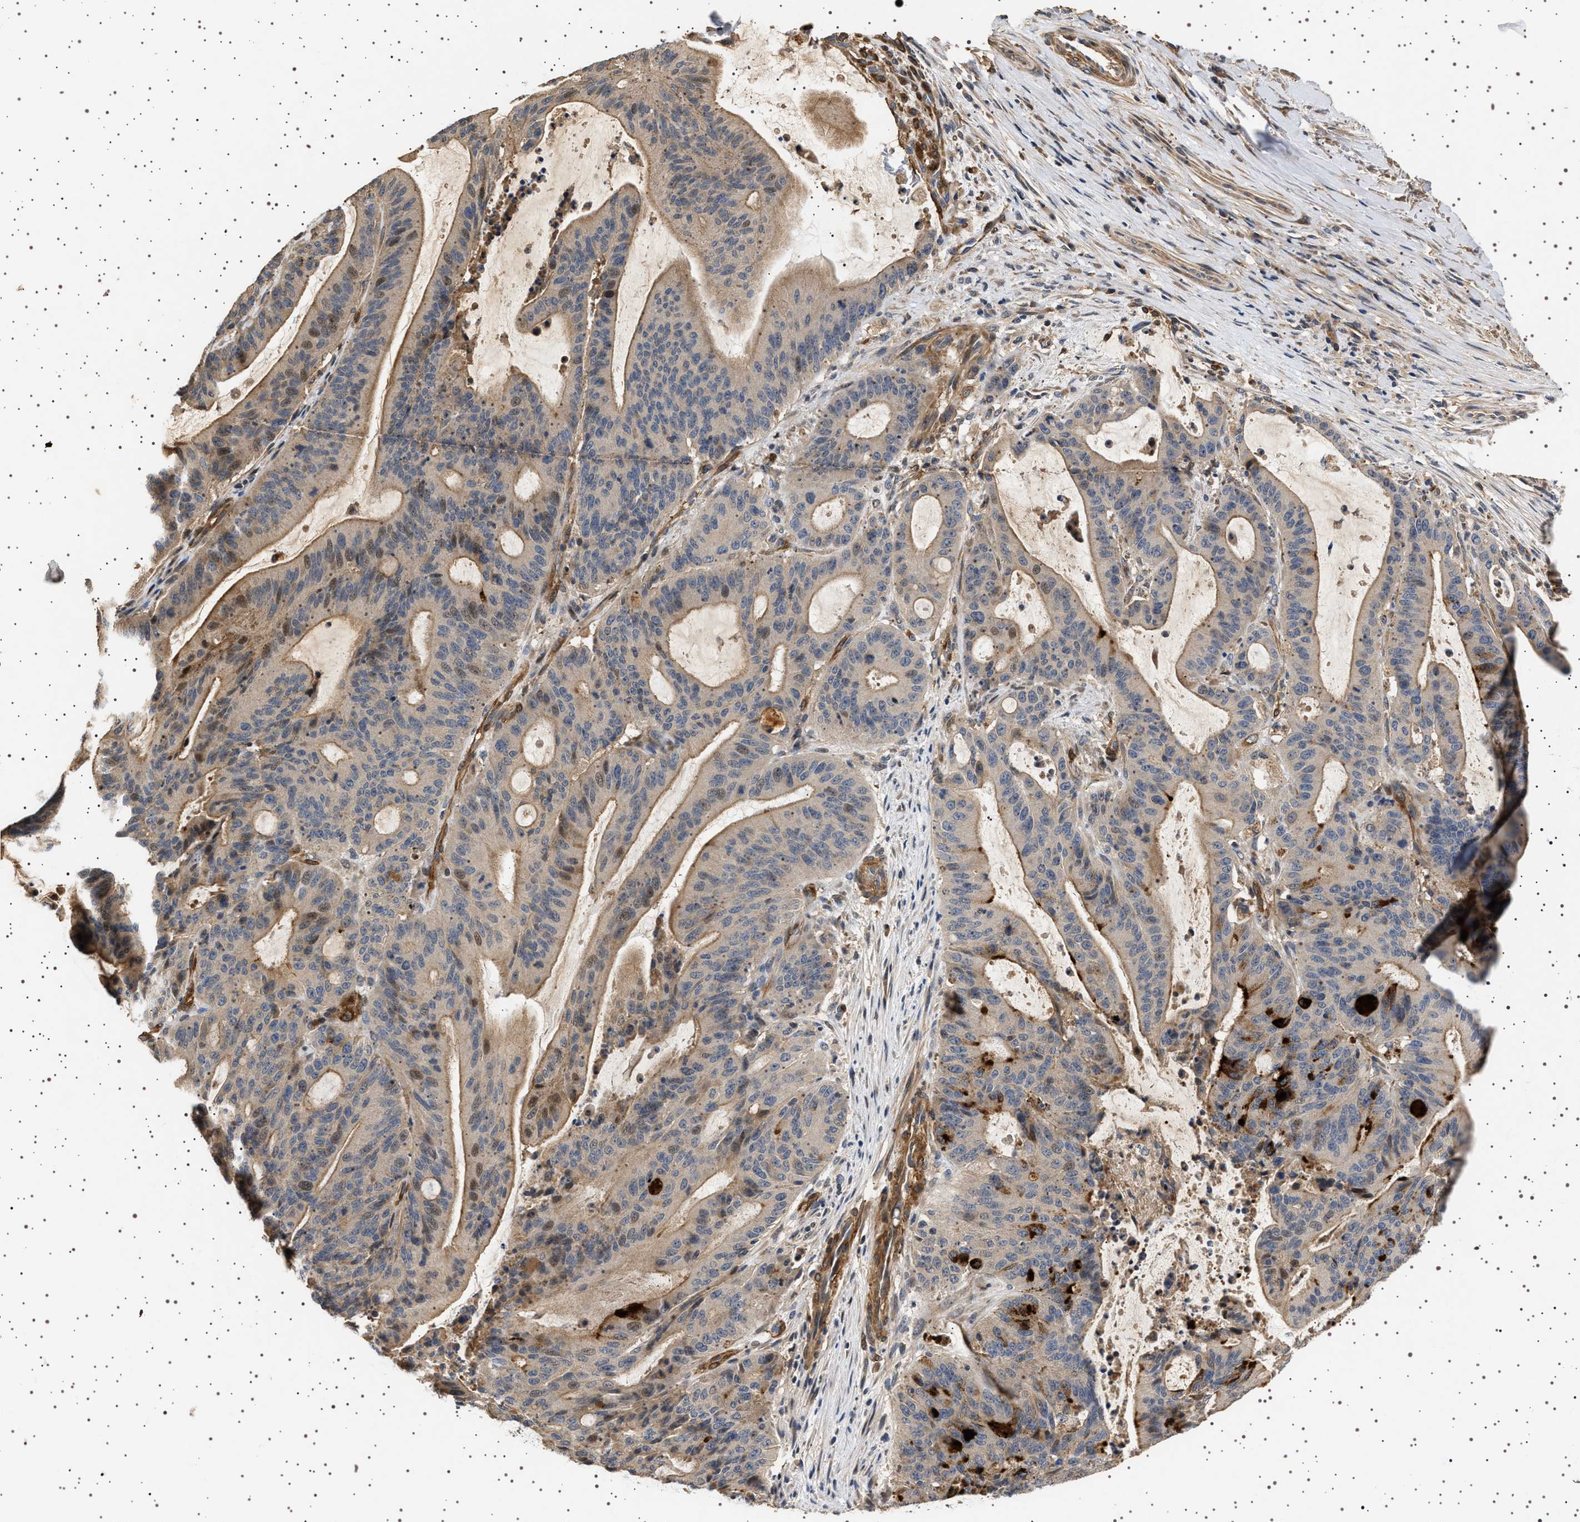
{"staining": {"intensity": "weak", "quantity": "<25%", "location": "cytoplasmic/membranous"}, "tissue": "liver cancer", "cell_type": "Tumor cells", "image_type": "cancer", "snomed": [{"axis": "morphology", "description": "Normal tissue, NOS"}, {"axis": "morphology", "description": "Cholangiocarcinoma"}, {"axis": "topography", "description": "Liver"}, {"axis": "topography", "description": "Peripheral nerve tissue"}], "caption": "An IHC photomicrograph of liver cholangiocarcinoma is shown. There is no staining in tumor cells of liver cholangiocarcinoma. (Brightfield microscopy of DAB (3,3'-diaminobenzidine) immunohistochemistry at high magnification).", "gene": "GUCY1B1", "patient": {"sex": "female", "age": 73}}